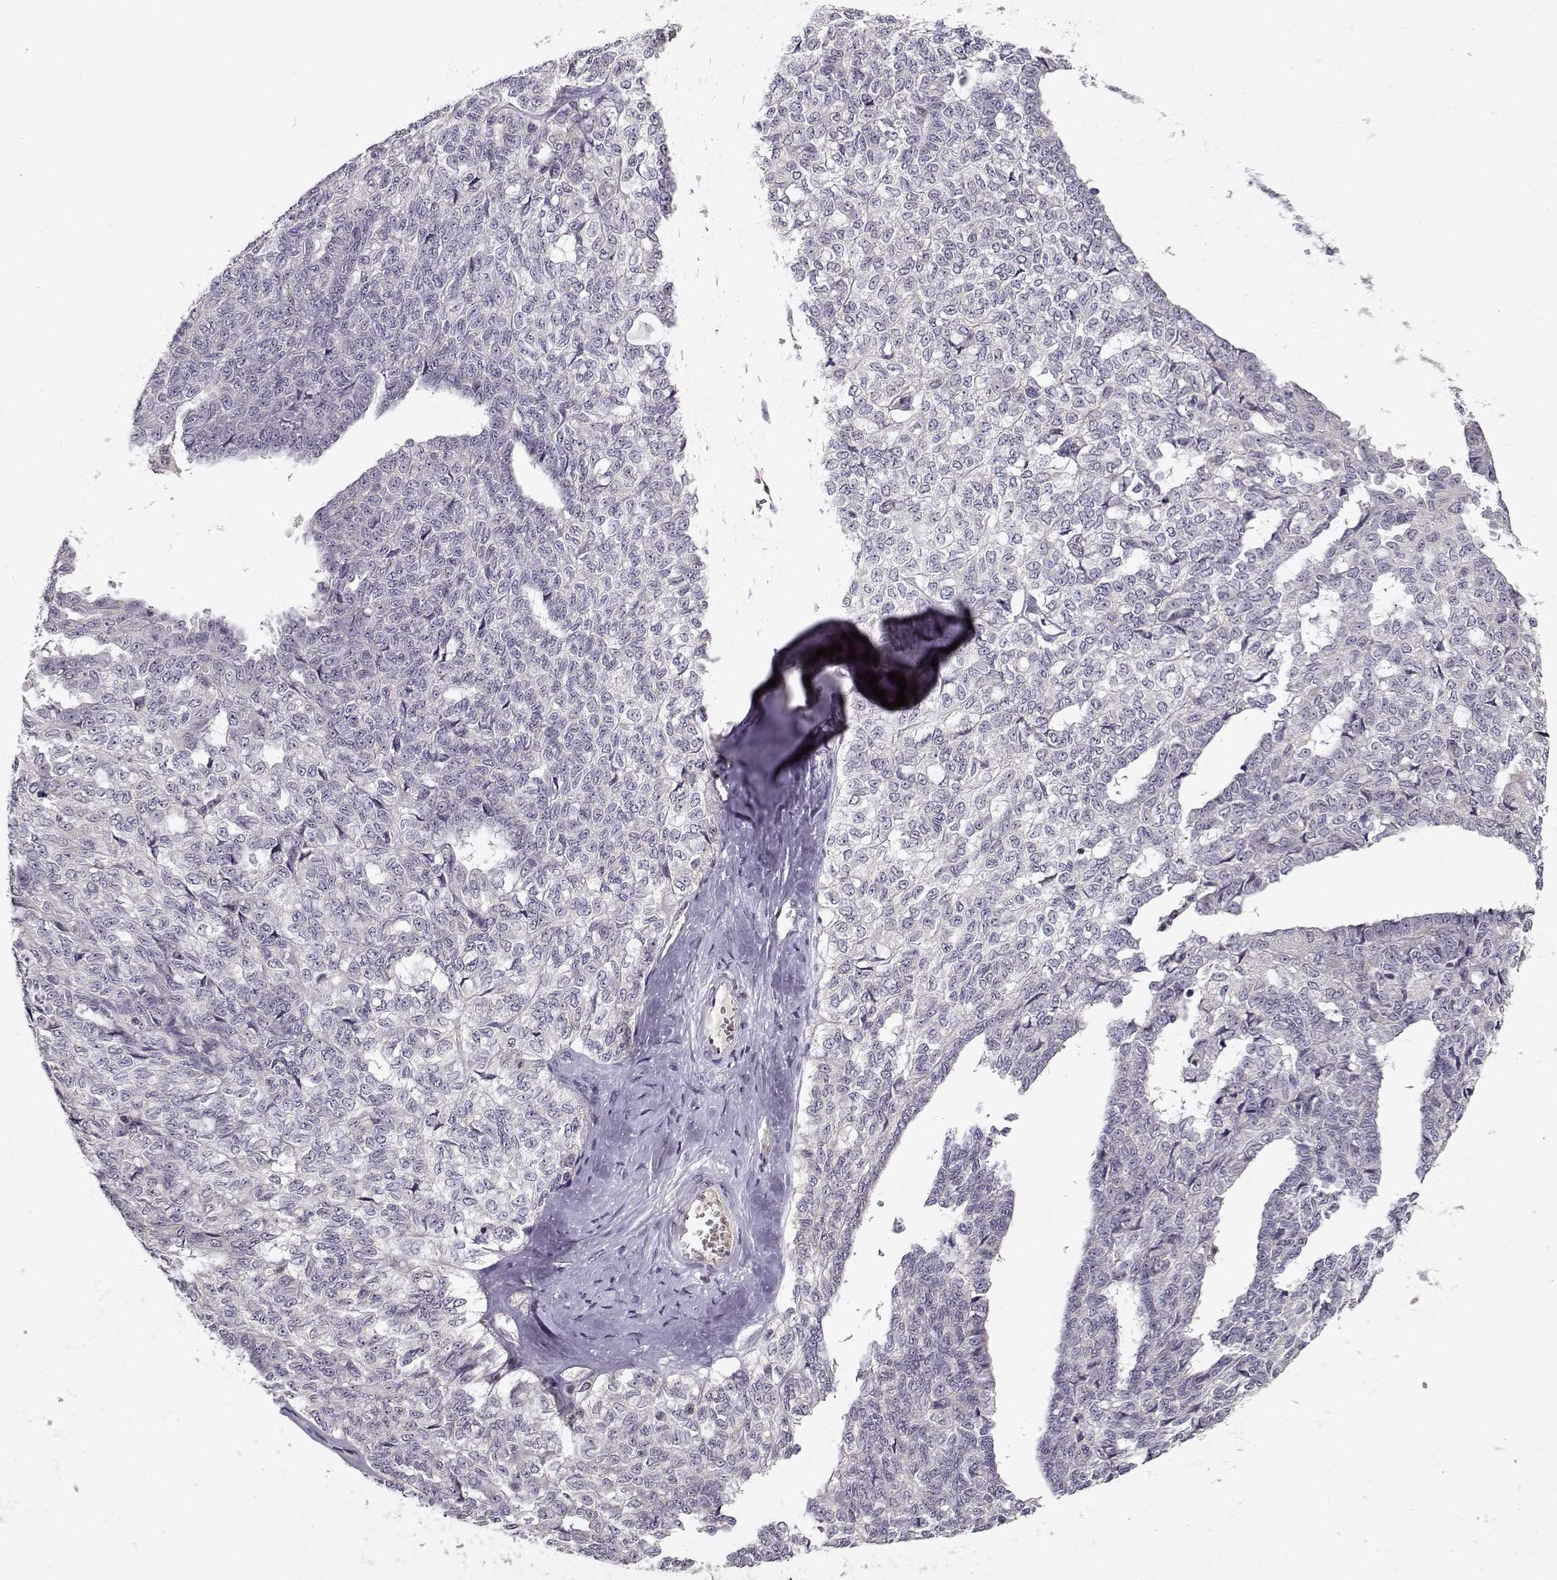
{"staining": {"intensity": "negative", "quantity": "none", "location": "none"}, "tissue": "ovarian cancer", "cell_type": "Tumor cells", "image_type": "cancer", "snomed": [{"axis": "morphology", "description": "Cystadenocarcinoma, serous, NOS"}, {"axis": "topography", "description": "Ovary"}], "caption": "Ovarian serous cystadenocarcinoma stained for a protein using immunohistochemistry shows no staining tumor cells.", "gene": "BMX", "patient": {"sex": "female", "age": 71}}